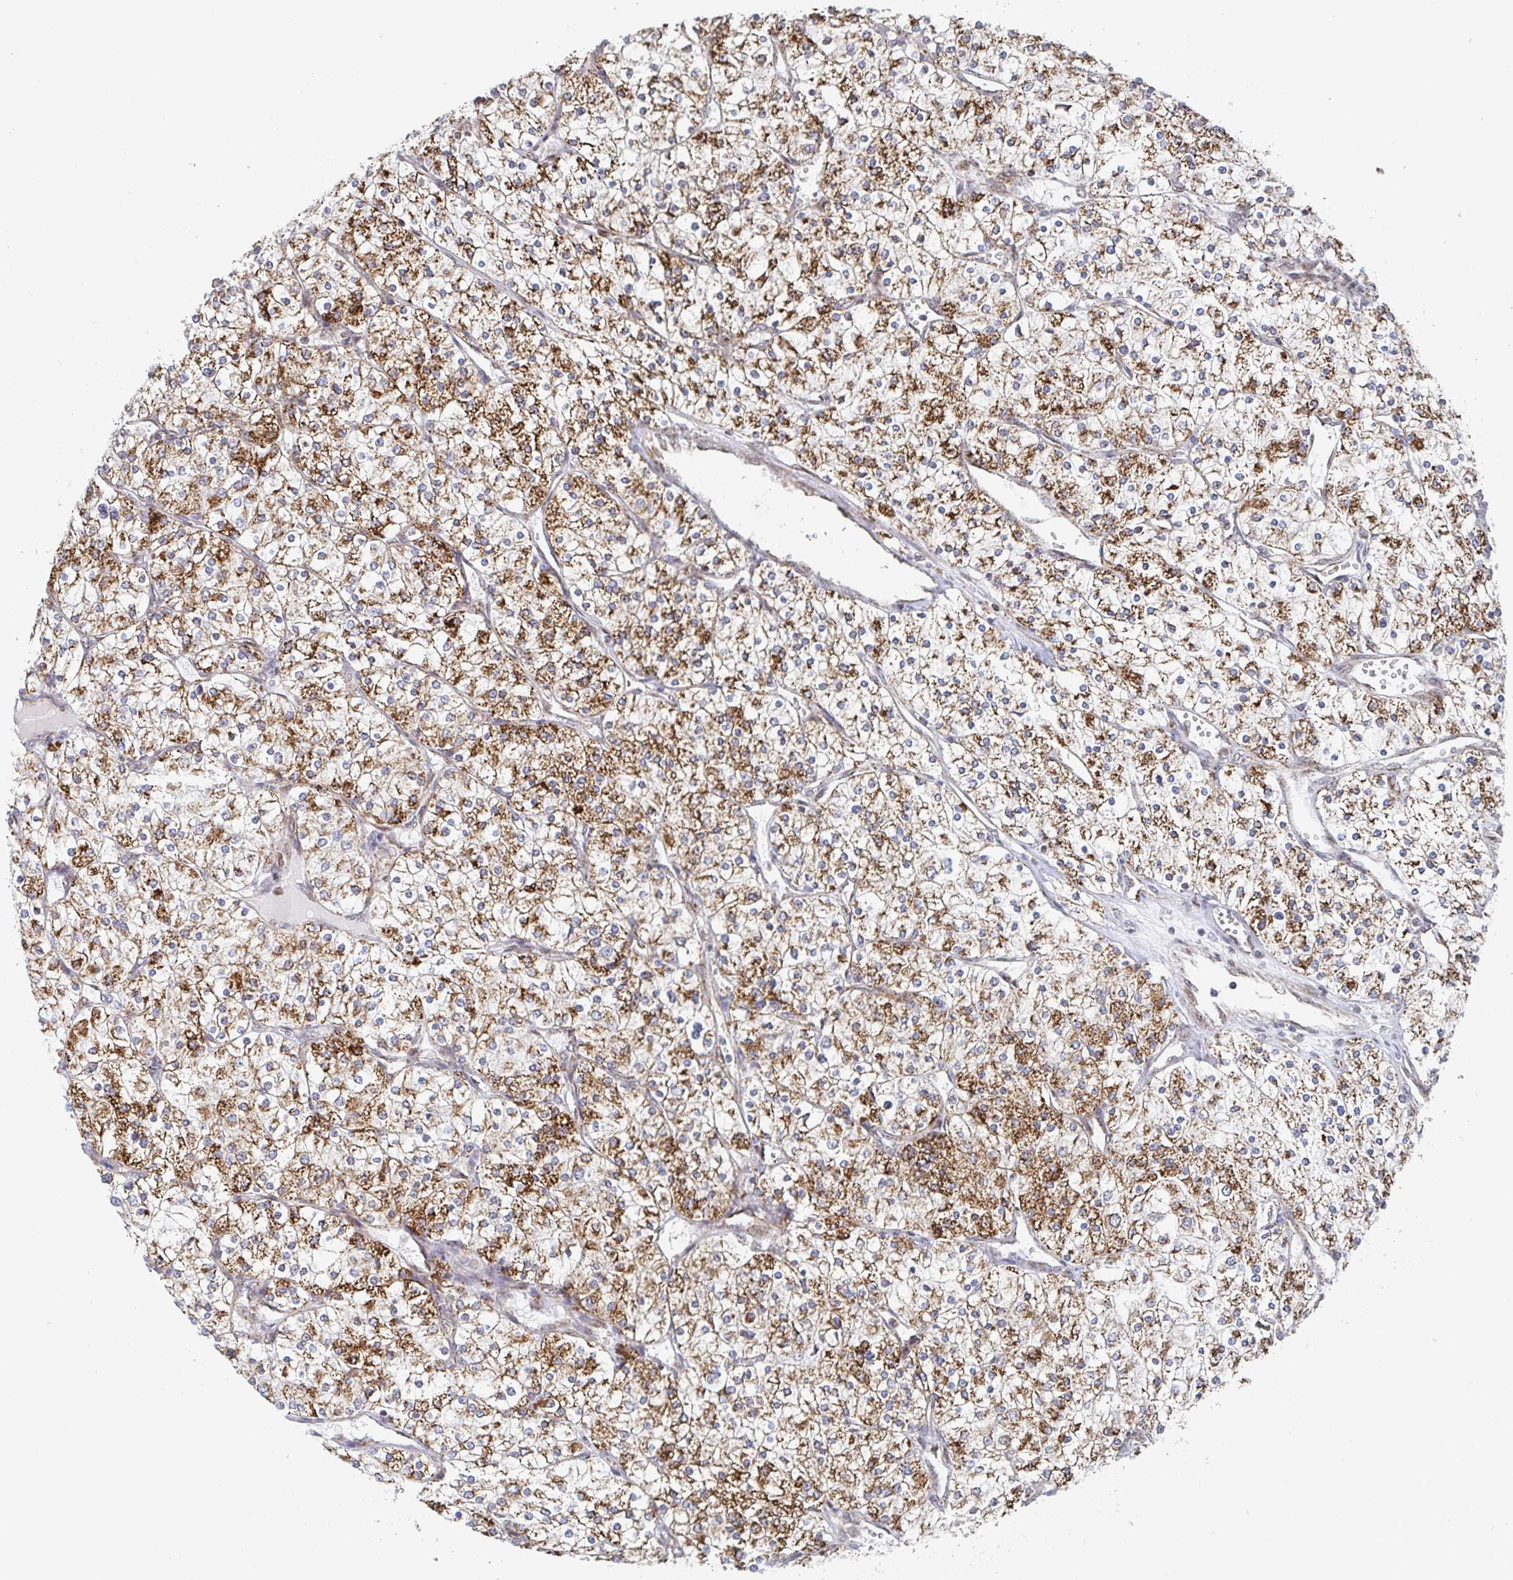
{"staining": {"intensity": "strong", "quantity": ">75%", "location": "cytoplasmic/membranous"}, "tissue": "renal cancer", "cell_type": "Tumor cells", "image_type": "cancer", "snomed": [{"axis": "morphology", "description": "Adenocarcinoma, NOS"}, {"axis": "topography", "description": "Kidney"}], "caption": "There is high levels of strong cytoplasmic/membranous staining in tumor cells of renal cancer (adenocarcinoma), as demonstrated by immunohistochemical staining (brown color).", "gene": "STARD8", "patient": {"sex": "male", "age": 80}}